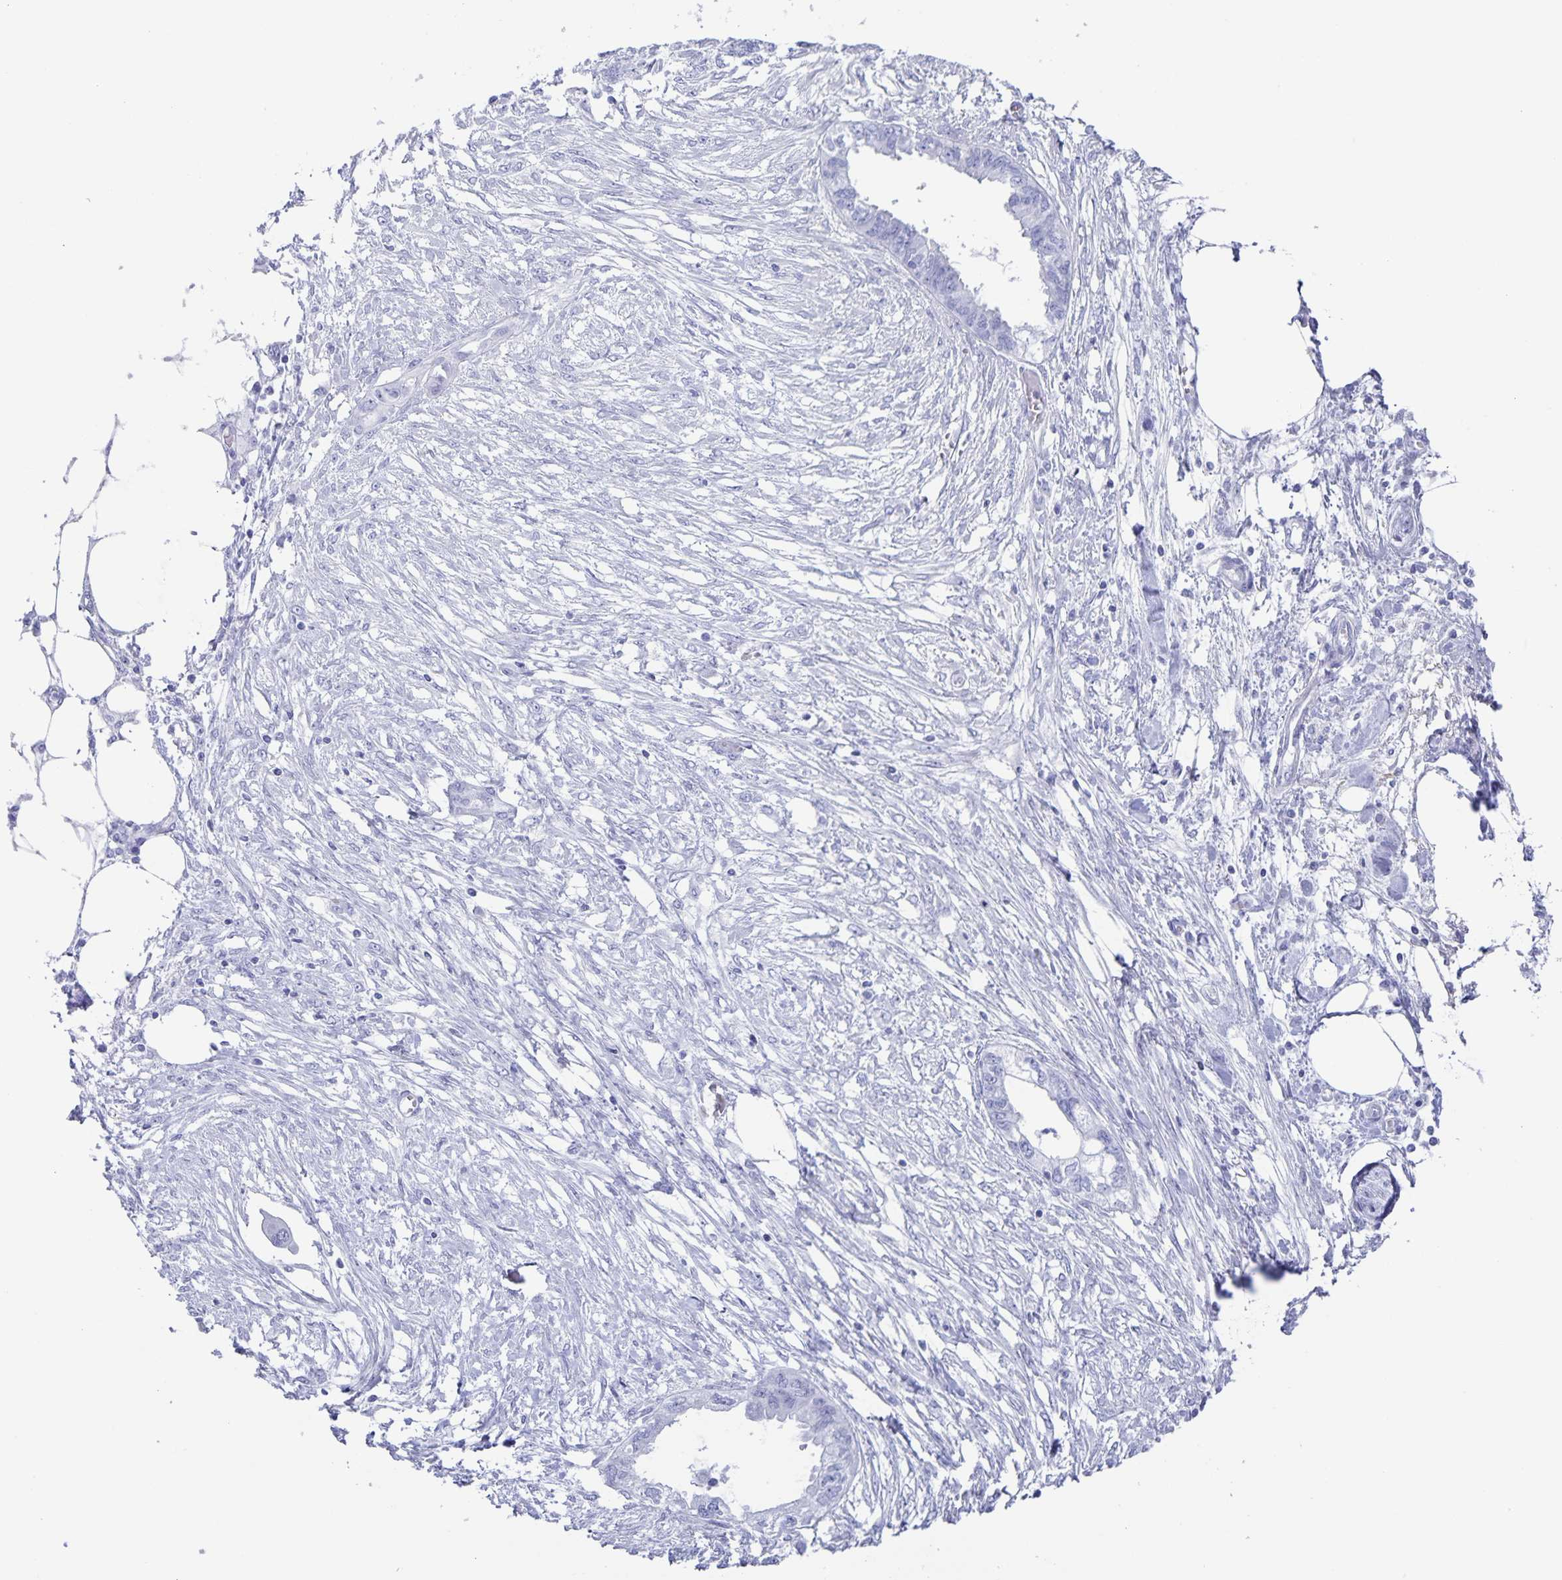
{"staining": {"intensity": "negative", "quantity": "none", "location": "none"}, "tissue": "endometrial cancer", "cell_type": "Tumor cells", "image_type": "cancer", "snomed": [{"axis": "morphology", "description": "Adenocarcinoma, NOS"}, {"axis": "morphology", "description": "Adenocarcinoma, metastatic, NOS"}, {"axis": "topography", "description": "Adipose tissue"}, {"axis": "topography", "description": "Endometrium"}], "caption": "A high-resolution image shows immunohistochemistry staining of endometrial cancer, which displays no significant expression in tumor cells. (DAB immunohistochemistry (IHC) visualized using brightfield microscopy, high magnification).", "gene": "AQP4", "patient": {"sex": "female", "age": 67}}